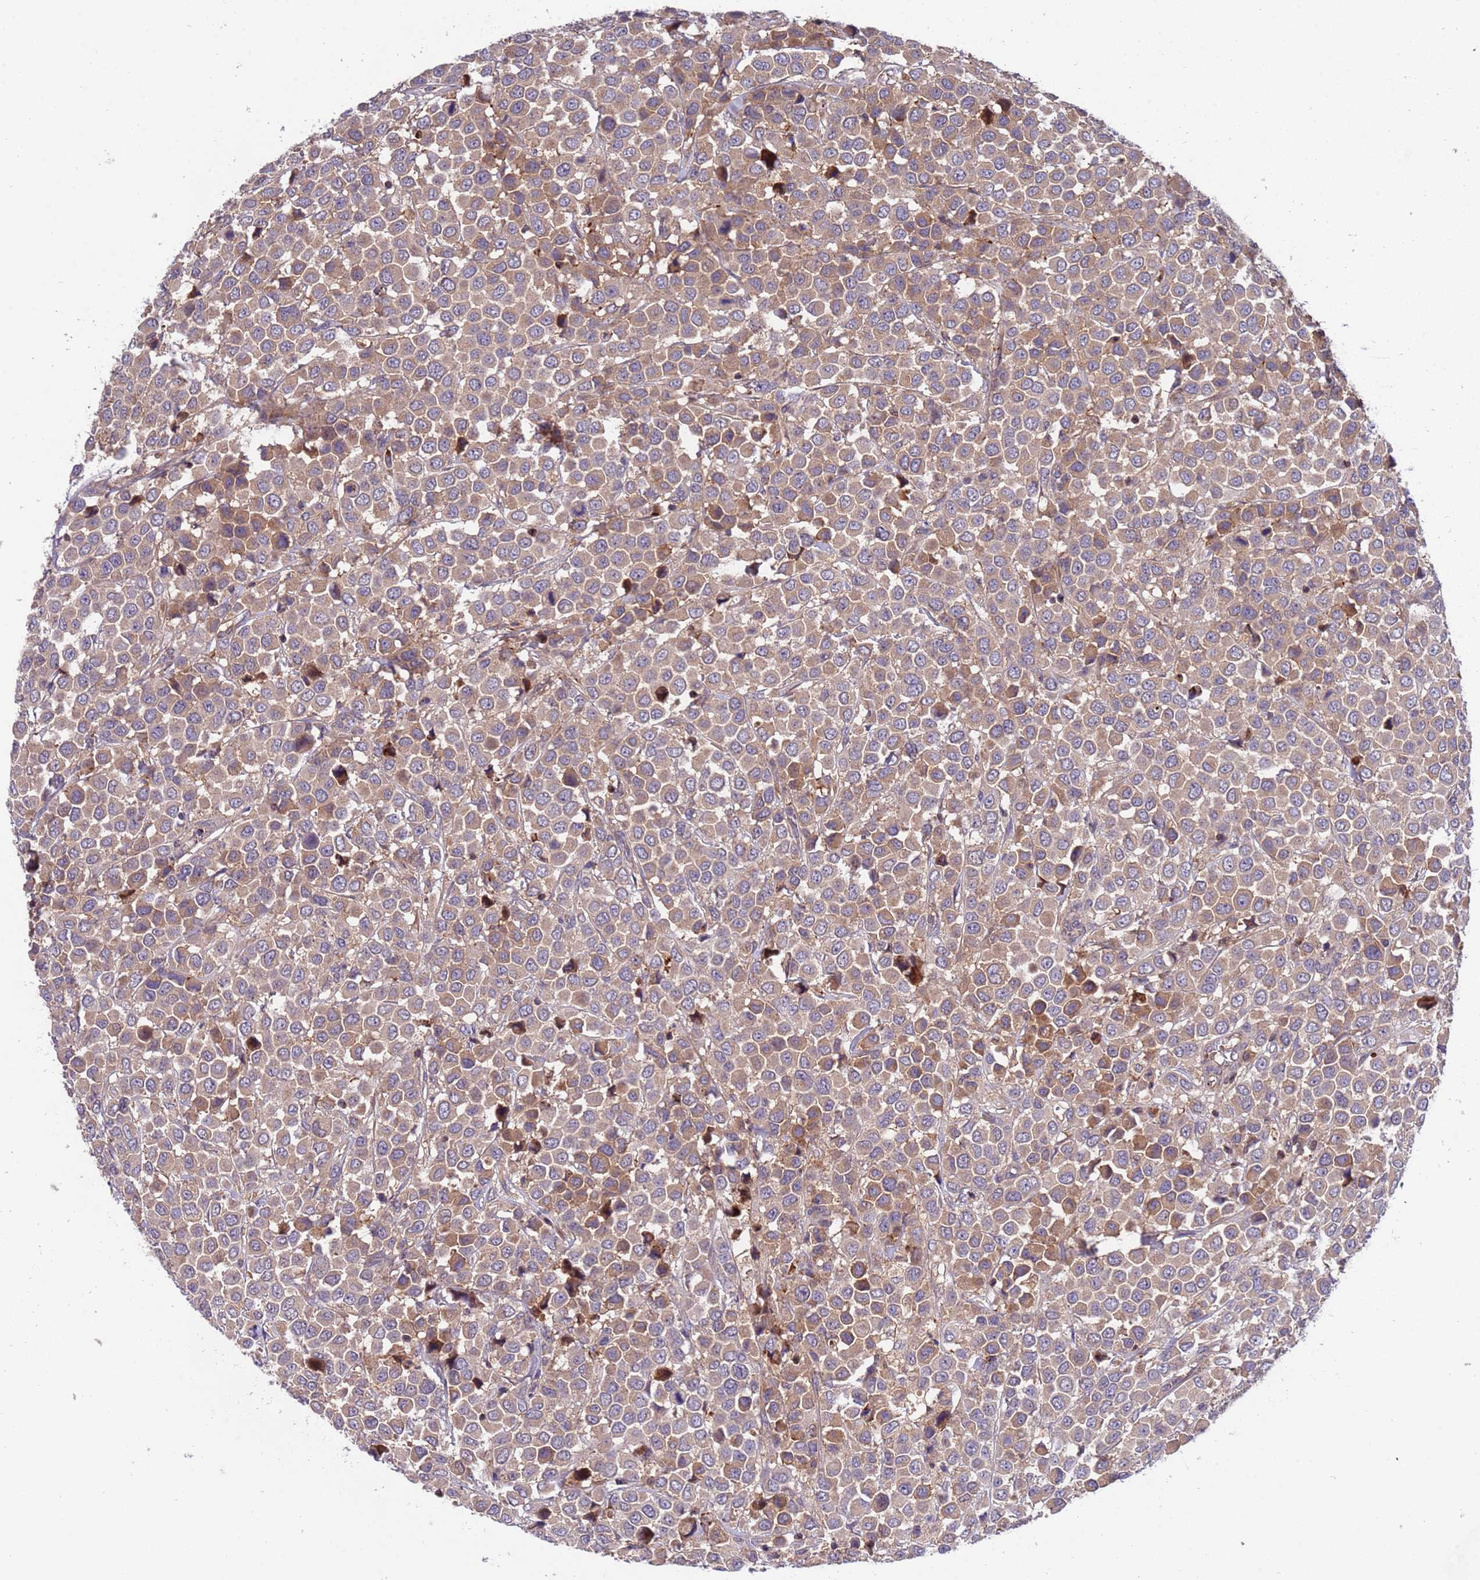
{"staining": {"intensity": "moderate", "quantity": ">75%", "location": "cytoplasmic/membranous"}, "tissue": "breast cancer", "cell_type": "Tumor cells", "image_type": "cancer", "snomed": [{"axis": "morphology", "description": "Duct carcinoma"}, {"axis": "topography", "description": "Breast"}], "caption": "Immunohistochemical staining of human breast intraductal carcinoma demonstrates medium levels of moderate cytoplasmic/membranous expression in about >75% of tumor cells. The staining was performed using DAB (3,3'-diaminobenzidine) to visualize the protein expression in brown, while the nuclei were stained in blue with hematoxylin (Magnification: 20x).", "gene": "PARP16", "patient": {"sex": "female", "age": 61}}